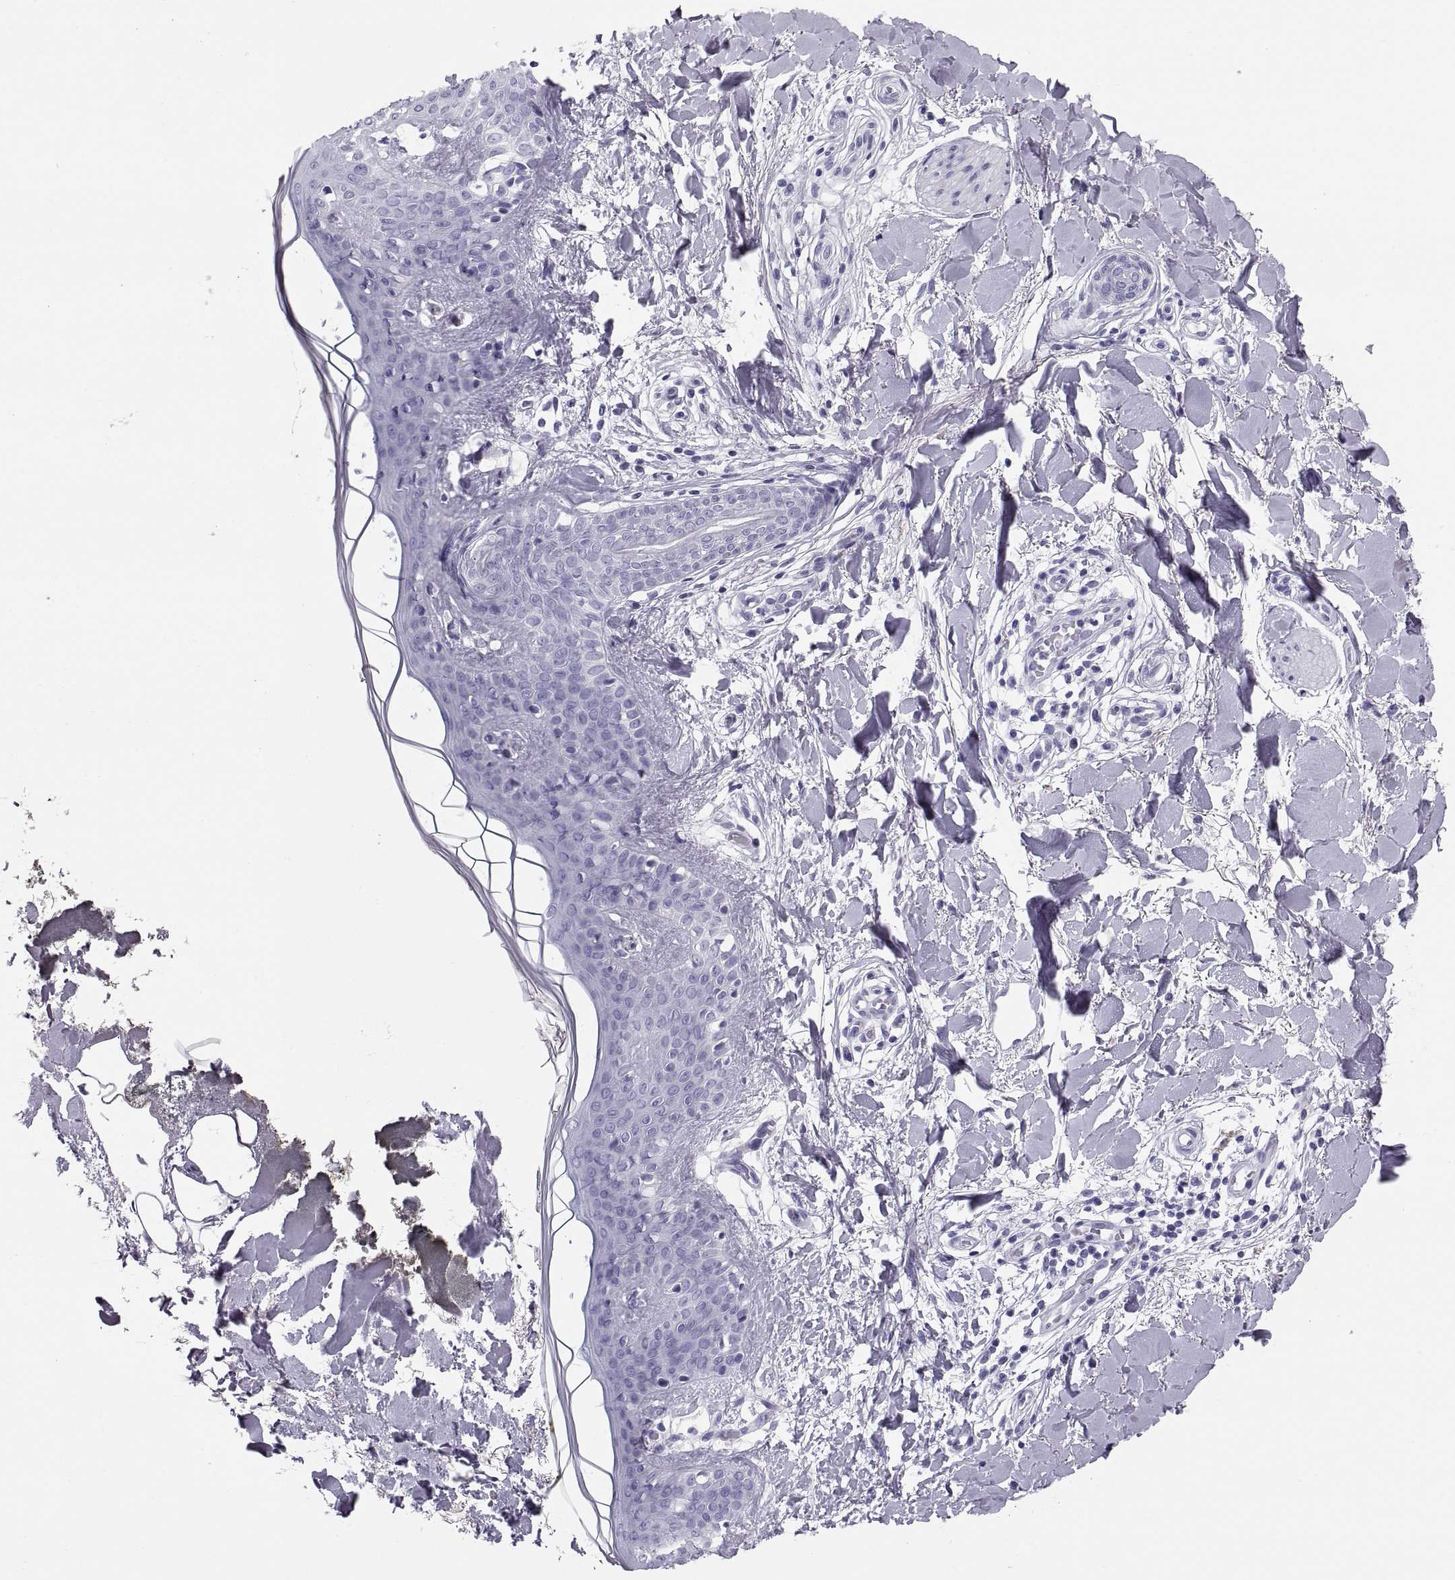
{"staining": {"intensity": "negative", "quantity": "none", "location": "none"}, "tissue": "skin", "cell_type": "Fibroblasts", "image_type": "normal", "snomed": [{"axis": "morphology", "description": "Normal tissue, NOS"}, {"axis": "topography", "description": "Skin"}], "caption": "Photomicrograph shows no significant protein expression in fibroblasts of normal skin. The staining is performed using DAB (3,3'-diaminobenzidine) brown chromogen with nuclei counter-stained in using hematoxylin.", "gene": "PAX2", "patient": {"sex": "female", "age": 34}}